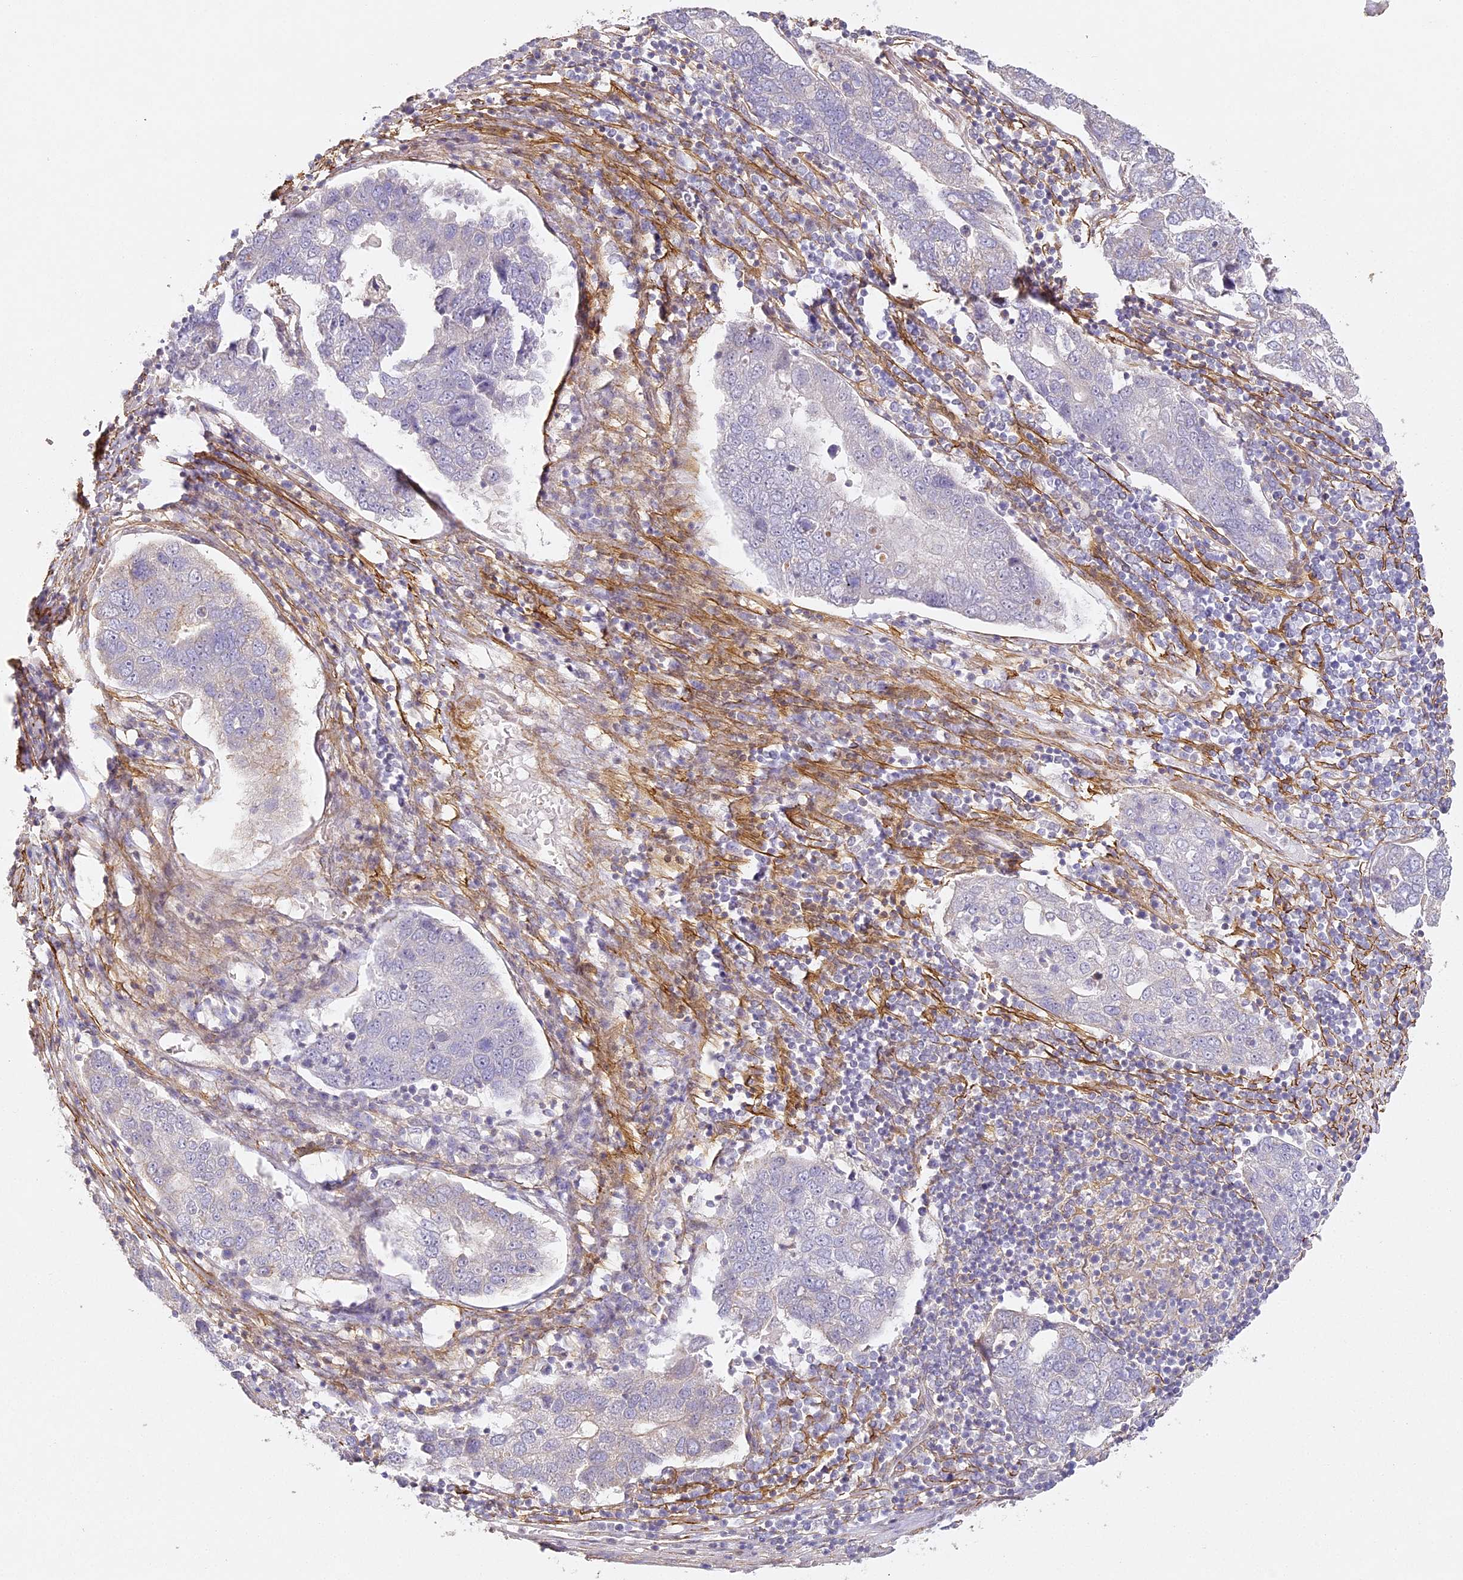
{"staining": {"intensity": "negative", "quantity": "none", "location": "none"}, "tissue": "pancreatic cancer", "cell_type": "Tumor cells", "image_type": "cancer", "snomed": [{"axis": "morphology", "description": "Adenocarcinoma, NOS"}, {"axis": "topography", "description": "Pancreas"}], "caption": "An image of pancreatic adenocarcinoma stained for a protein reveals no brown staining in tumor cells.", "gene": "MED28", "patient": {"sex": "female", "age": 61}}